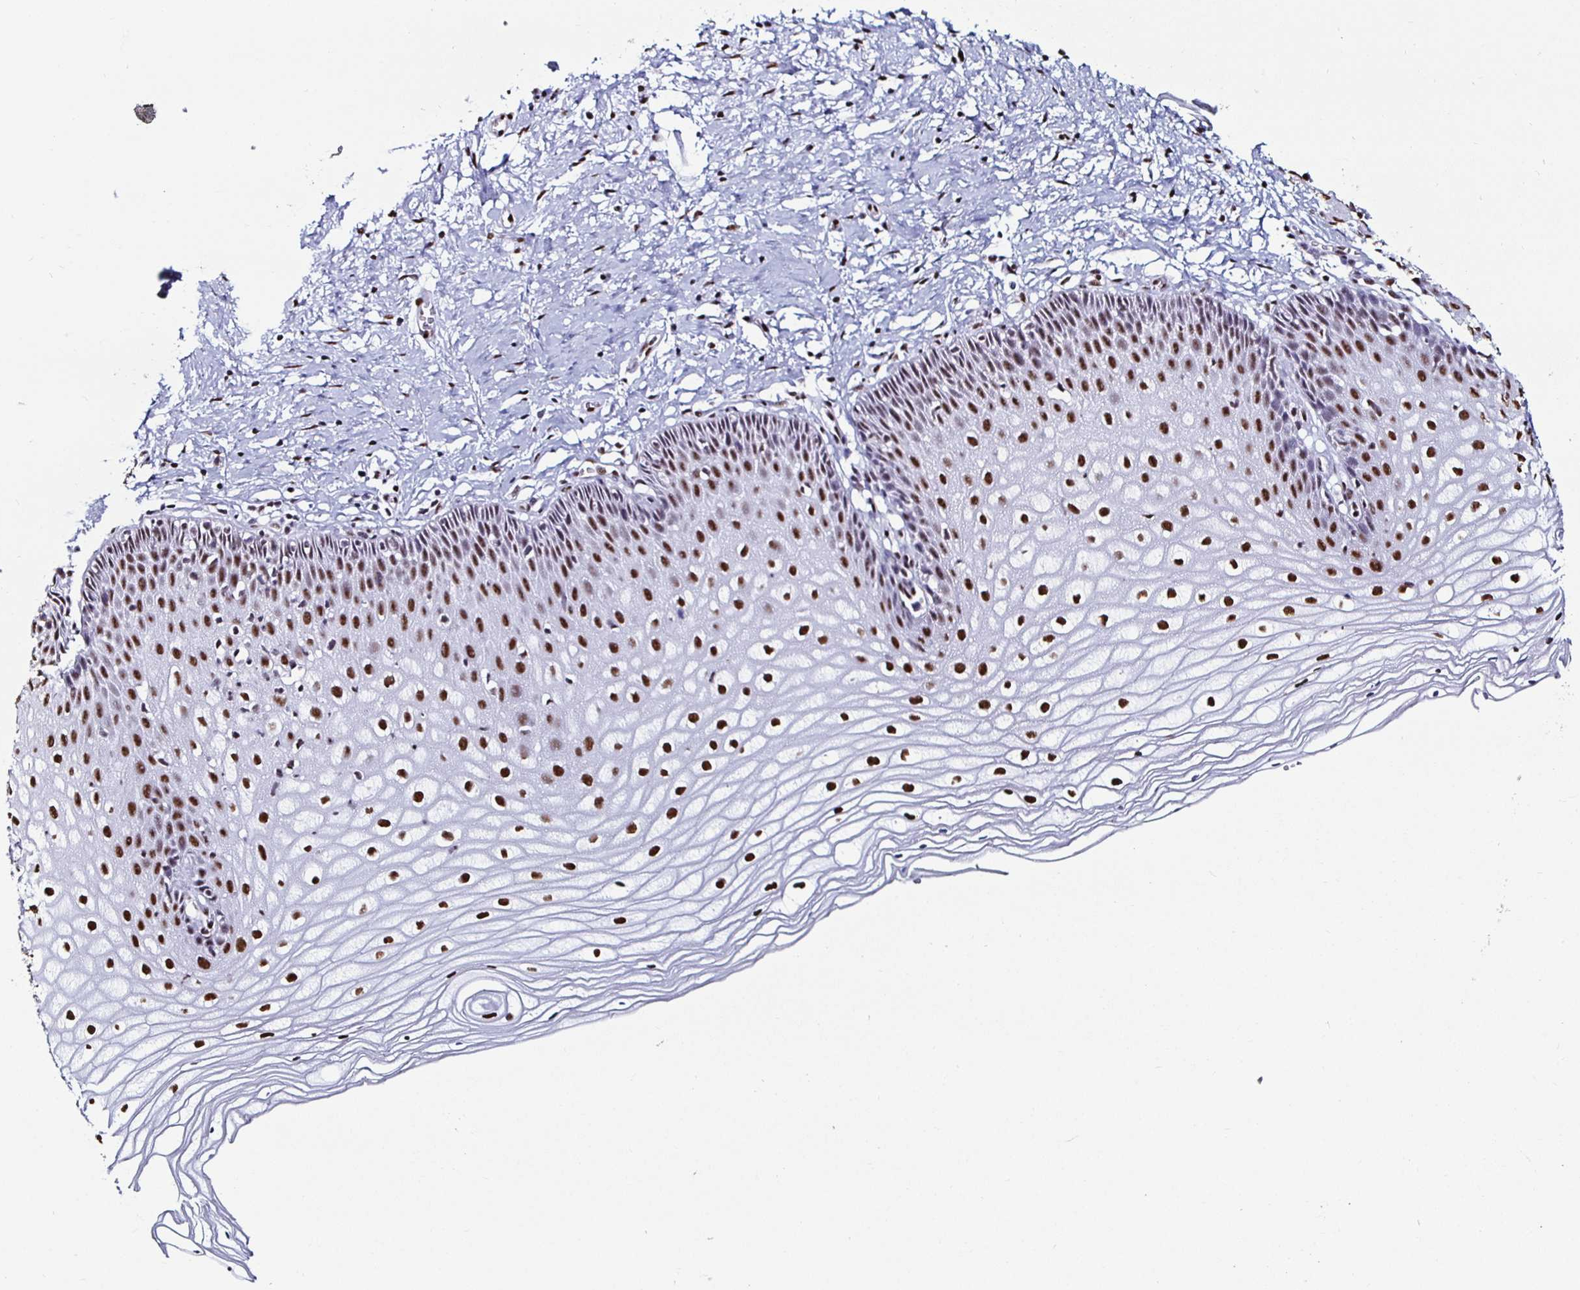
{"staining": {"intensity": "strong", "quantity": ">75%", "location": "nuclear"}, "tissue": "cervix", "cell_type": "Glandular cells", "image_type": "normal", "snomed": [{"axis": "morphology", "description": "Normal tissue, NOS"}, {"axis": "topography", "description": "Cervix"}], "caption": "An IHC photomicrograph of normal tissue is shown. Protein staining in brown highlights strong nuclear positivity in cervix within glandular cells.", "gene": "DDX39B", "patient": {"sex": "female", "age": 36}}